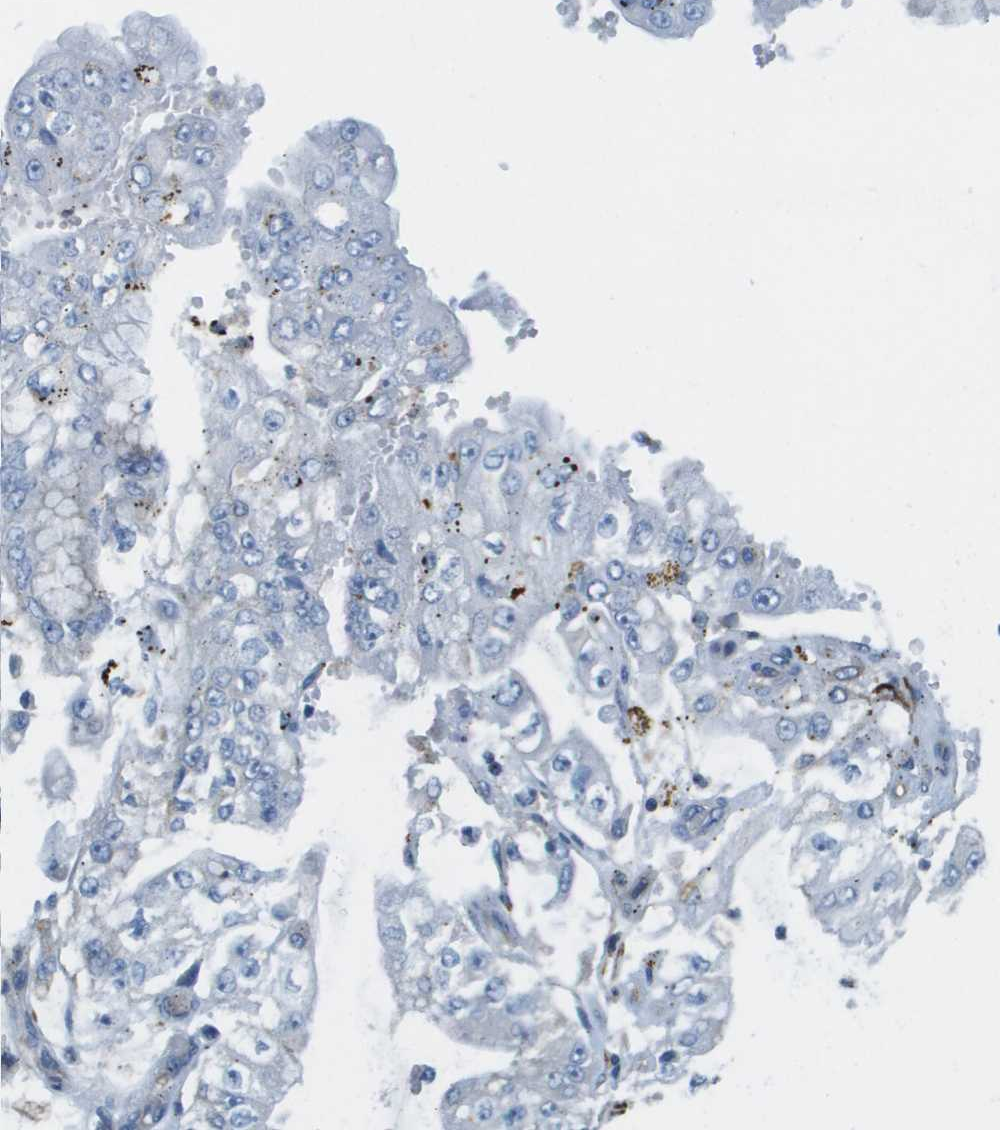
{"staining": {"intensity": "negative", "quantity": "none", "location": "none"}, "tissue": "stomach cancer", "cell_type": "Tumor cells", "image_type": "cancer", "snomed": [{"axis": "morphology", "description": "Adenocarcinoma, NOS"}, {"axis": "topography", "description": "Stomach"}], "caption": "Tumor cells are negative for brown protein staining in adenocarcinoma (stomach). The staining was performed using DAB to visualize the protein expression in brown, while the nuclei were stained in blue with hematoxylin (Magnification: 20x).", "gene": "MYH11", "patient": {"sex": "male", "age": 76}}